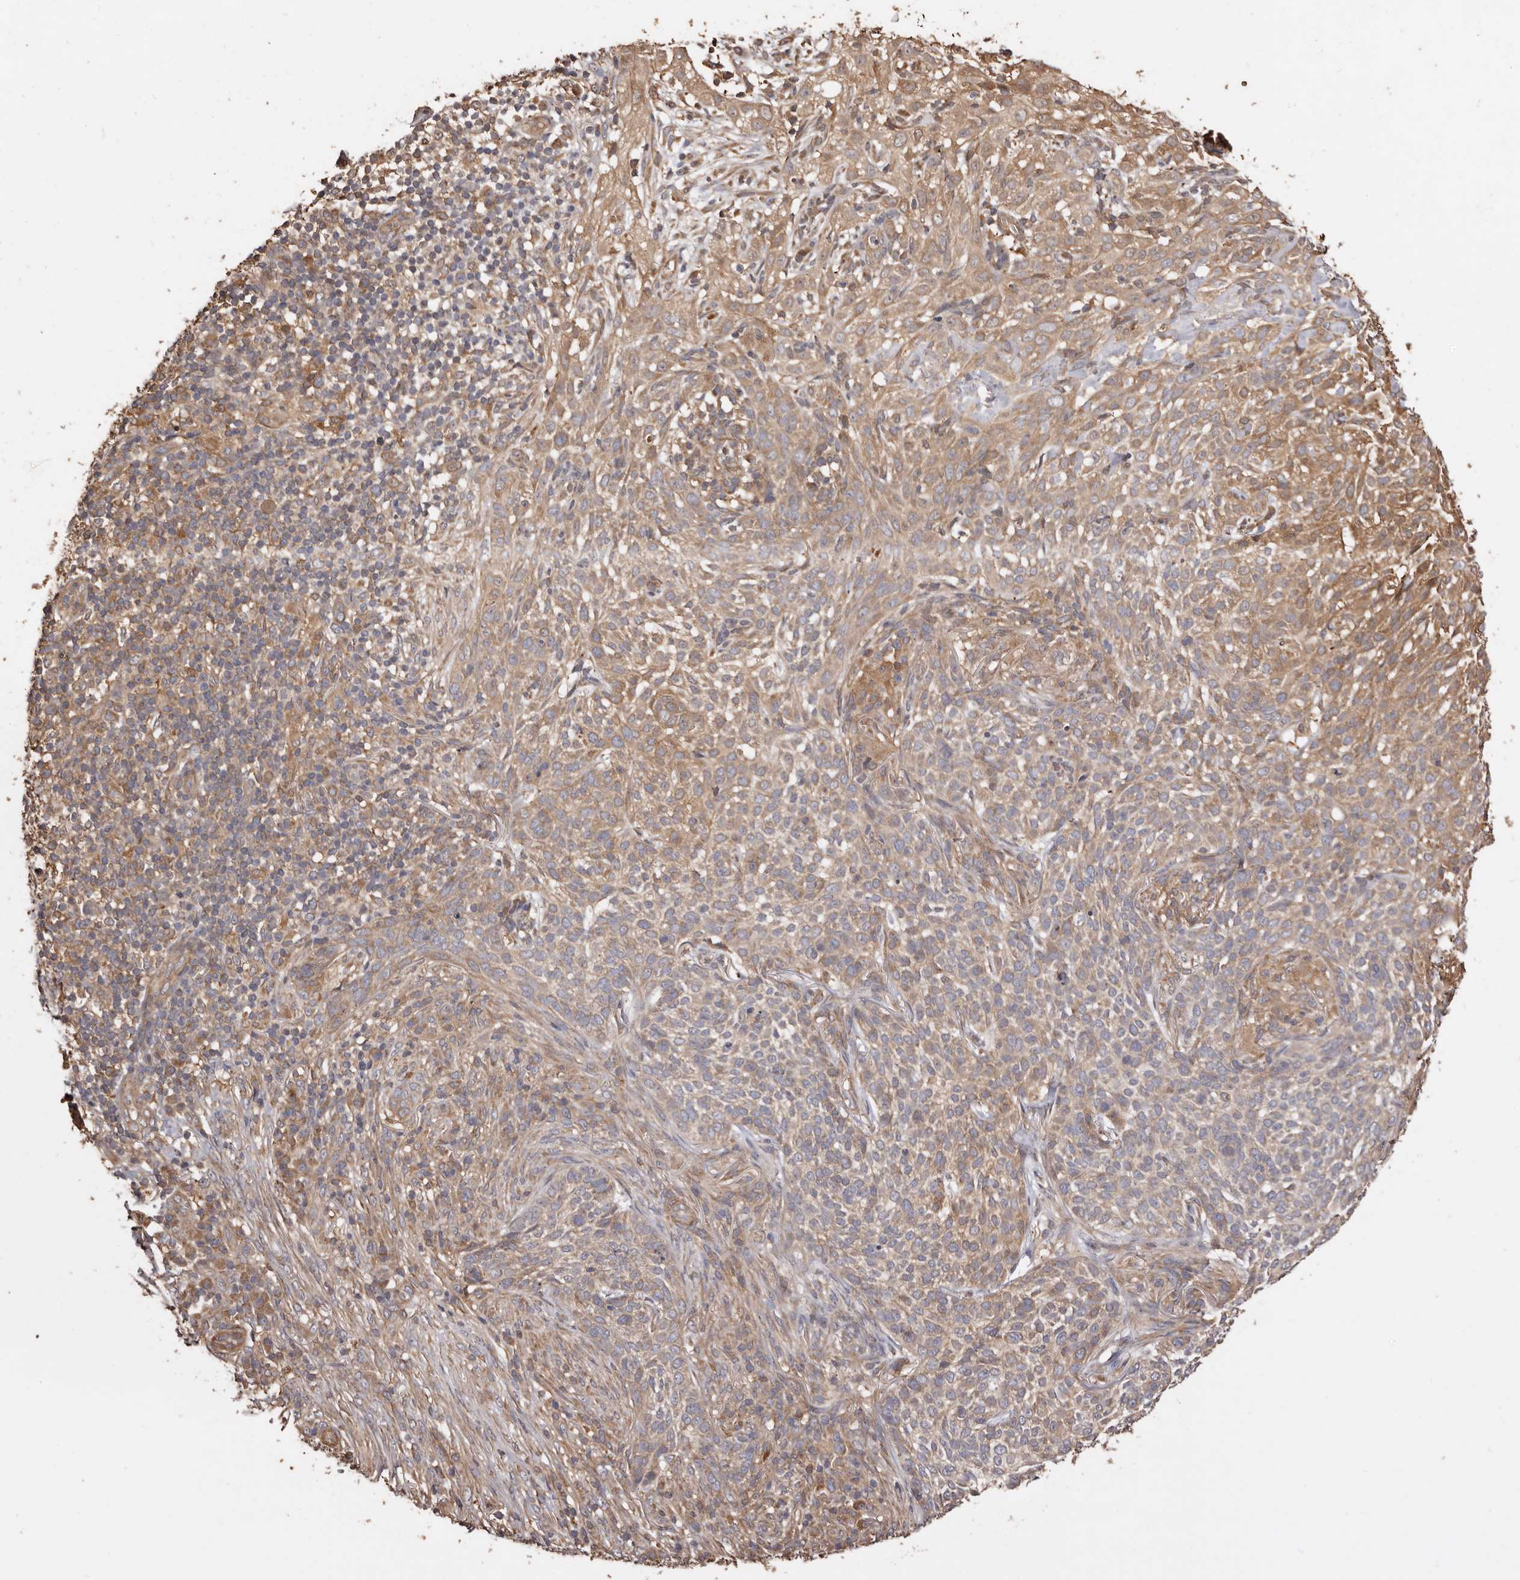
{"staining": {"intensity": "moderate", "quantity": ">75%", "location": "cytoplasmic/membranous"}, "tissue": "skin cancer", "cell_type": "Tumor cells", "image_type": "cancer", "snomed": [{"axis": "morphology", "description": "Basal cell carcinoma"}, {"axis": "topography", "description": "Skin"}], "caption": "Basal cell carcinoma (skin) stained for a protein (brown) displays moderate cytoplasmic/membranous positive positivity in about >75% of tumor cells.", "gene": "COQ8B", "patient": {"sex": "female", "age": 64}}